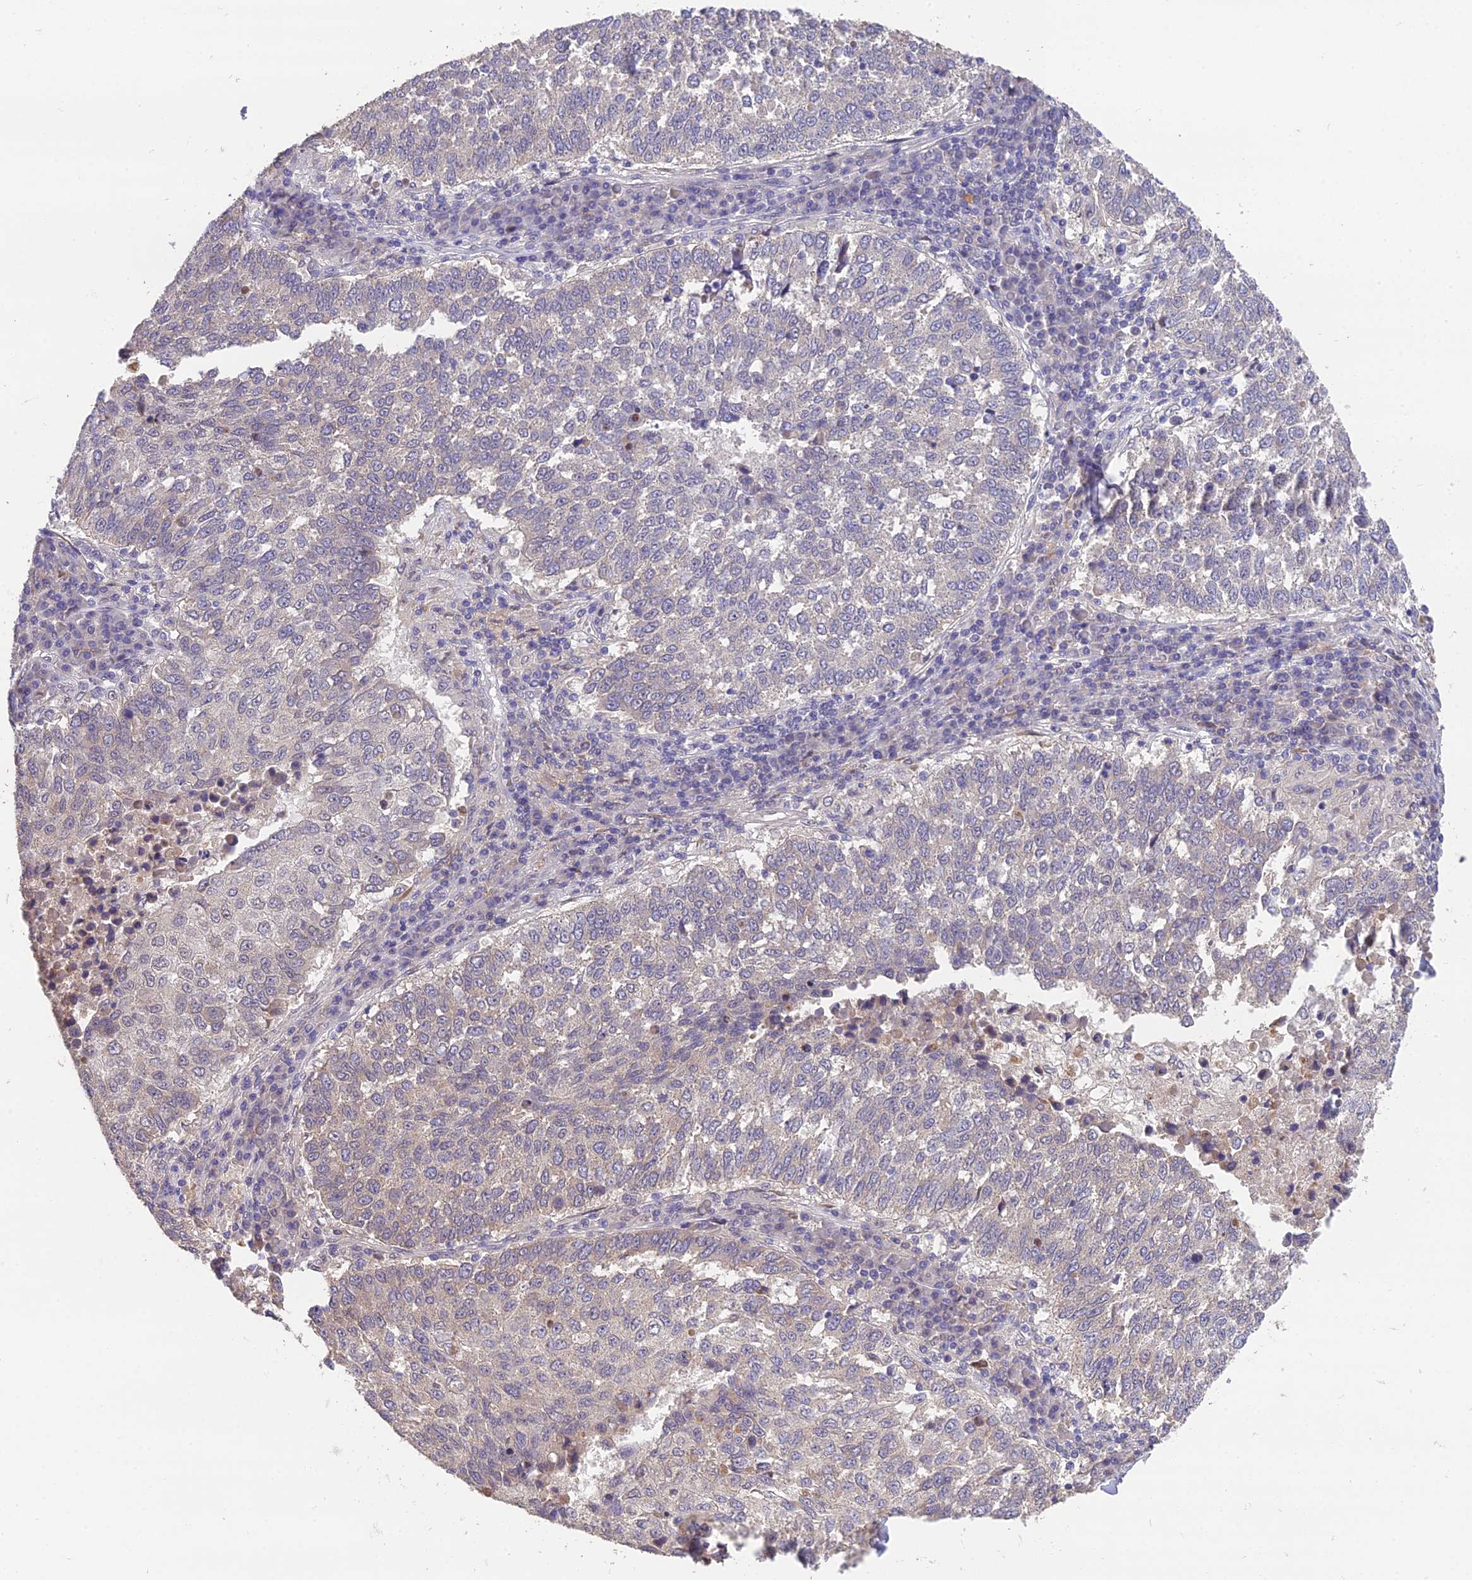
{"staining": {"intensity": "negative", "quantity": "none", "location": "none"}, "tissue": "lung cancer", "cell_type": "Tumor cells", "image_type": "cancer", "snomed": [{"axis": "morphology", "description": "Squamous cell carcinoma, NOS"}, {"axis": "topography", "description": "Lung"}], "caption": "Tumor cells show no significant protein expression in lung squamous cell carcinoma.", "gene": "PUS10", "patient": {"sex": "male", "age": 73}}